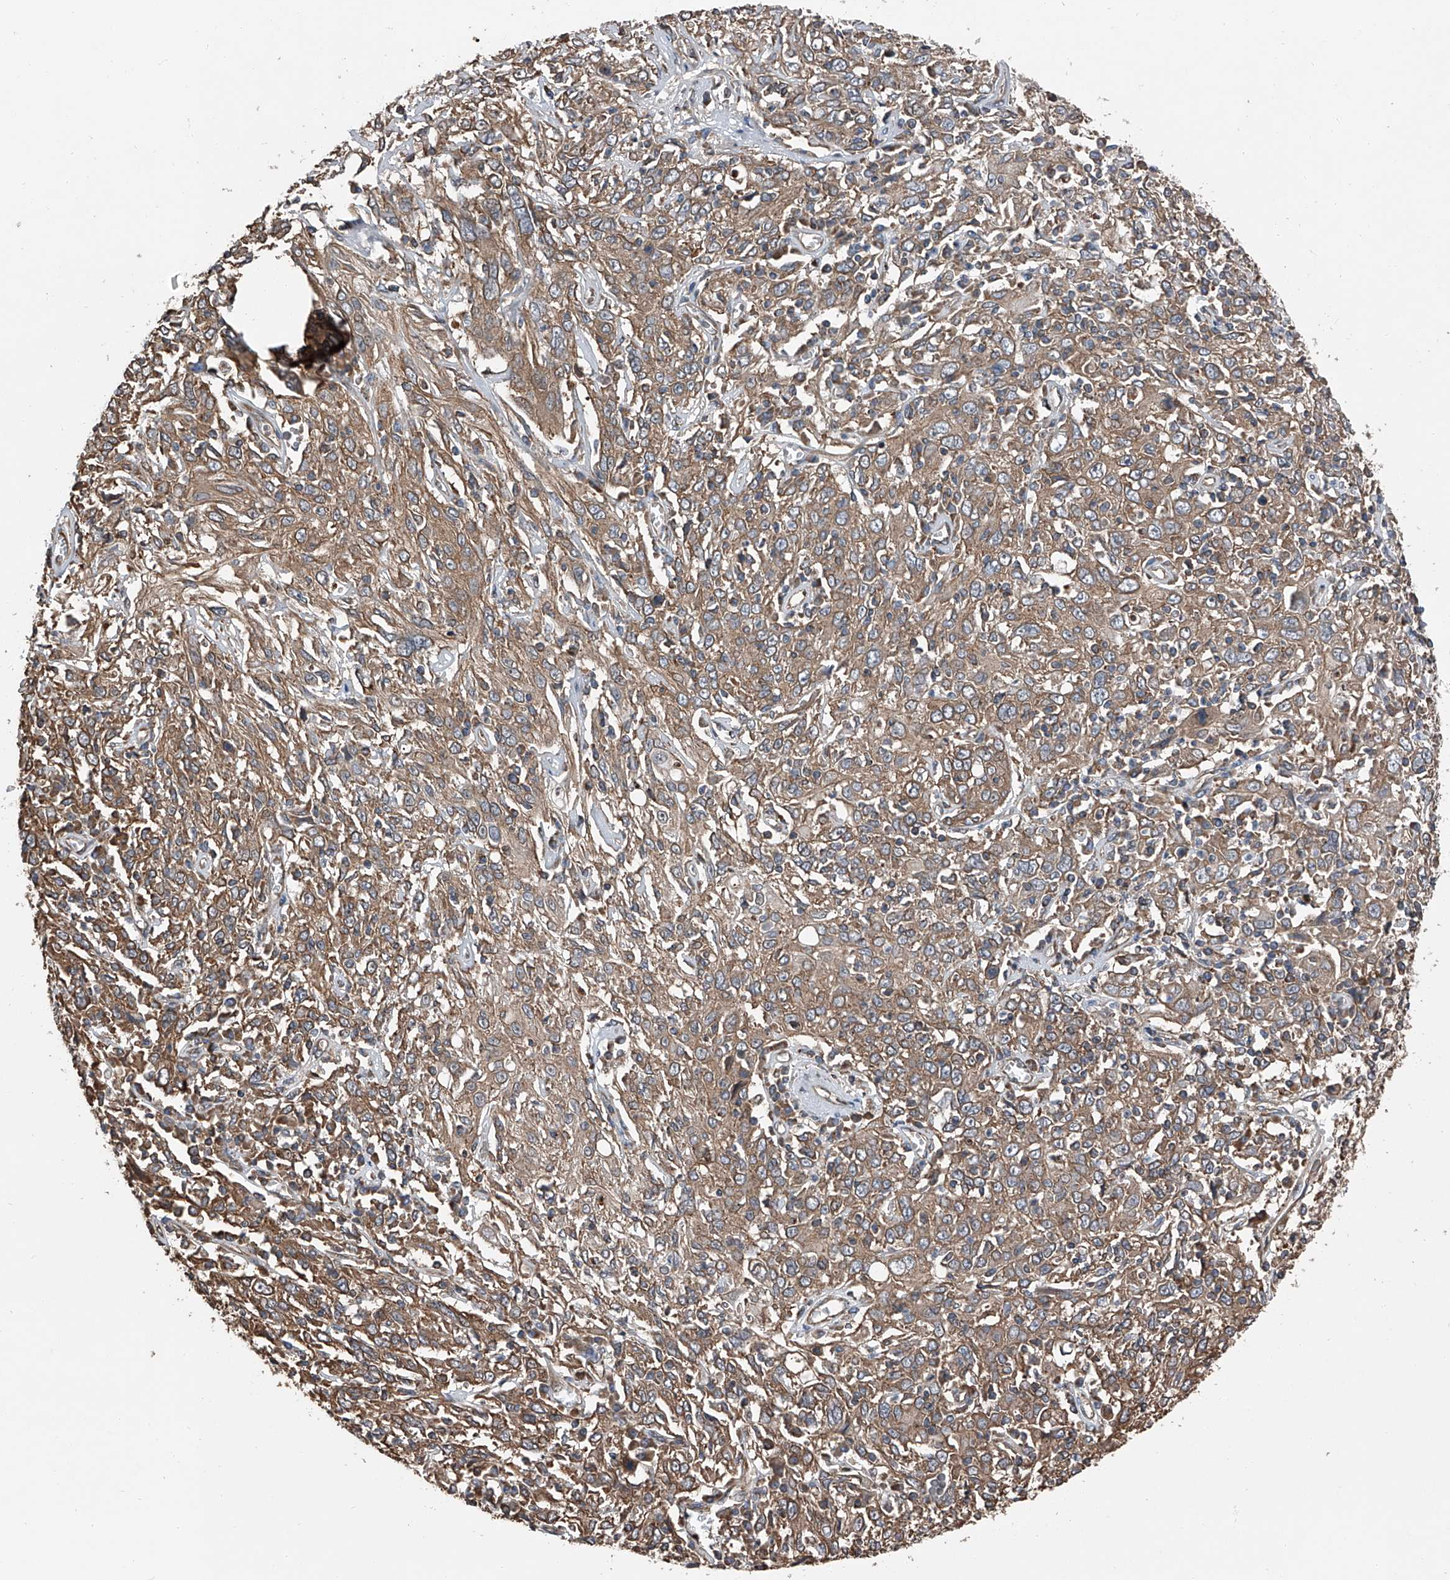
{"staining": {"intensity": "moderate", "quantity": ">75%", "location": "cytoplasmic/membranous"}, "tissue": "cervical cancer", "cell_type": "Tumor cells", "image_type": "cancer", "snomed": [{"axis": "morphology", "description": "Squamous cell carcinoma, NOS"}, {"axis": "topography", "description": "Cervix"}], "caption": "DAB (3,3'-diaminobenzidine) immunohistochemical staining of cervical cancer displays moderate cytoplasmic/membranous protein staining in about >75% of tumor cells.", "gene": "KCNJ2", "patient": {"sex": "female", "age": 46}}